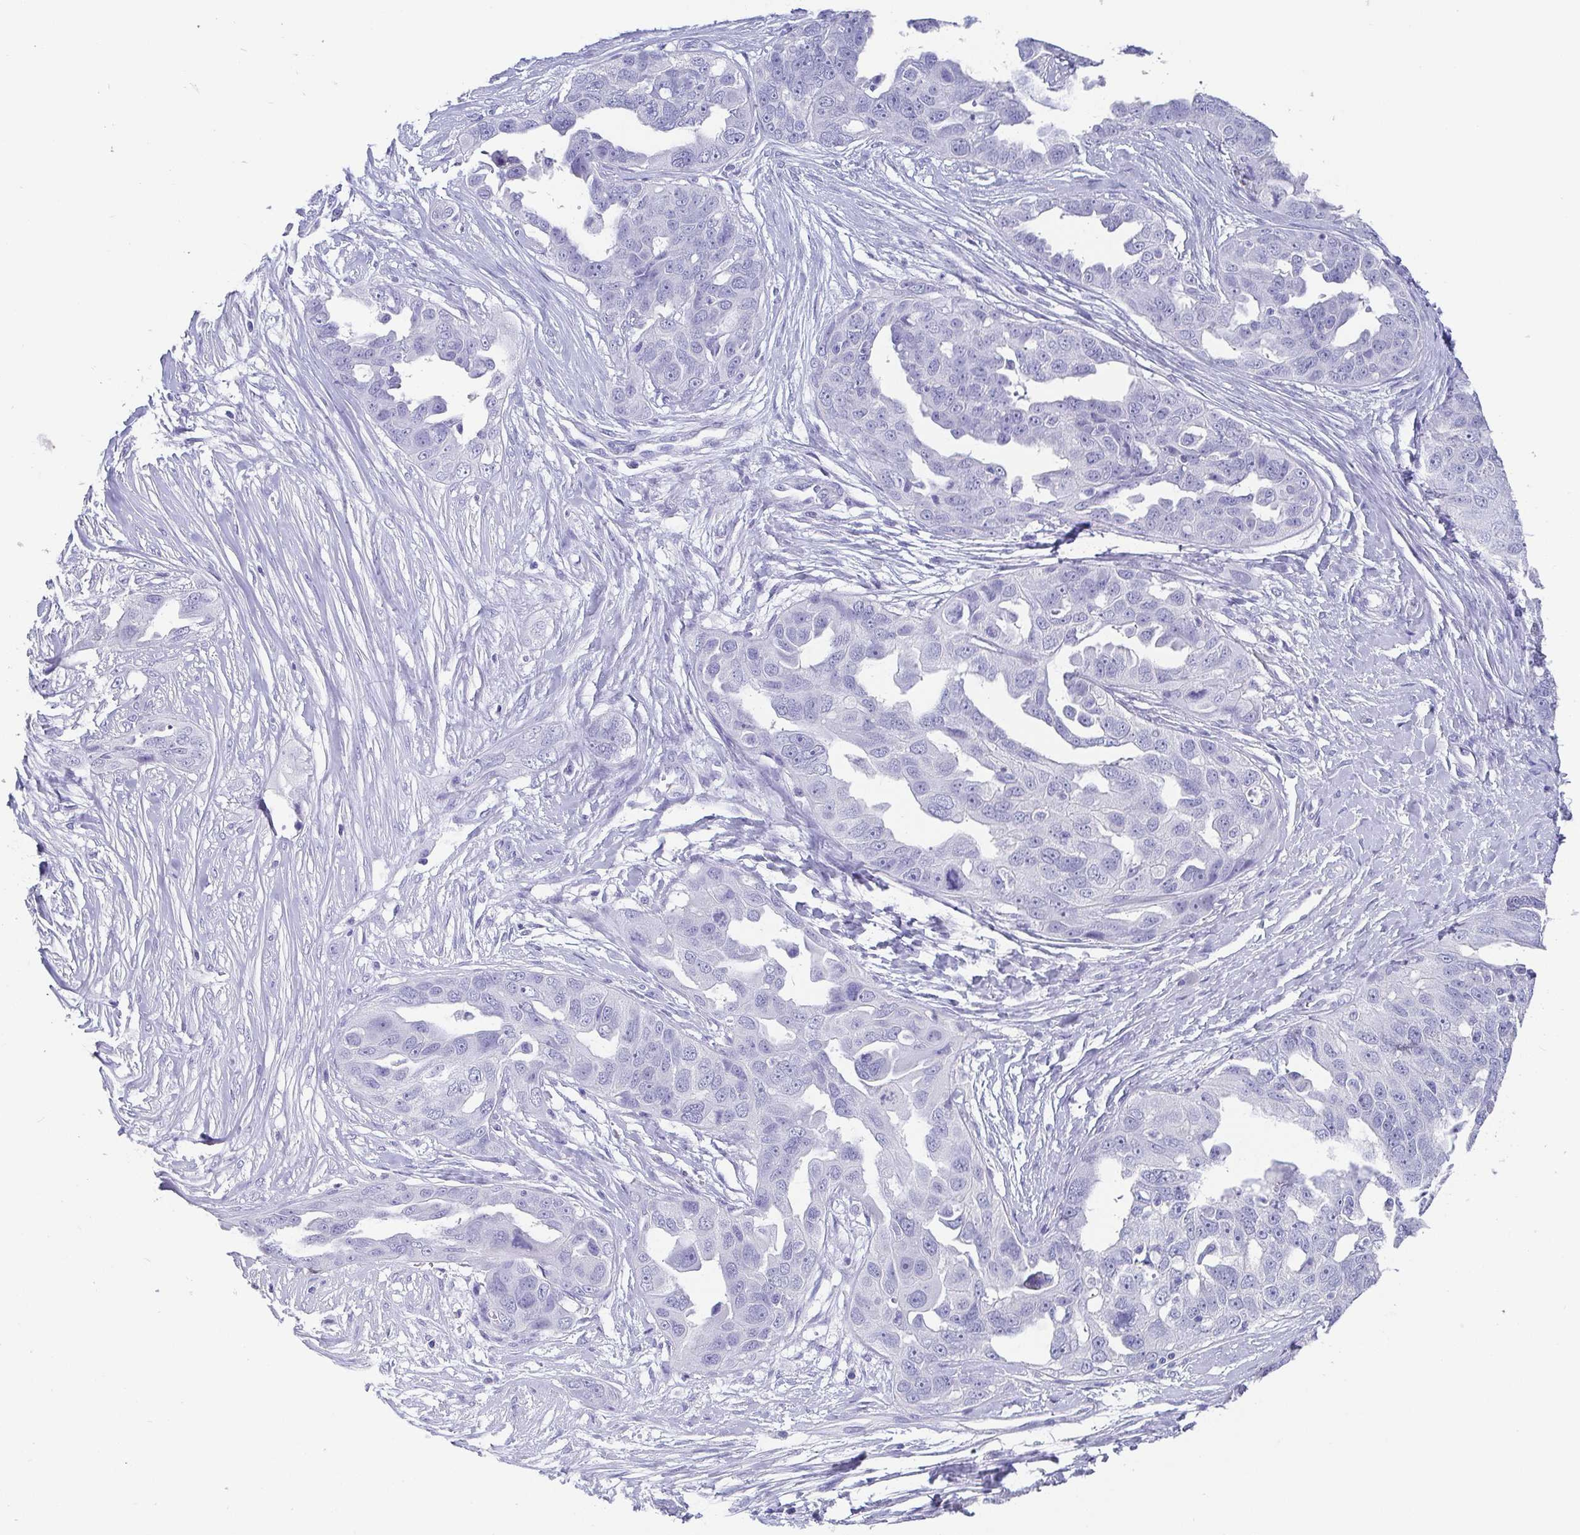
{"staining": {"intensity": "negative", "quantity": "none", "location": "none"}, "tissue": "ovarian cancer", "cell_type": "Tumor cells", "image_type": "cancer", "snomed": [{"axis": "morphology", "description": "Carcinoma, endometroid"}, {"axis": "topography", "description": "Ovary"}], "caption": "Immunohistochemical staining of human ovarian cancer (endometroid carcinoma) displays no significant positivity in tumor cells. (Brightfield microscopy of DAB IHC at high magnification).", "gene": "SCGN", "patient": {"sex": "female", "age": 70}}